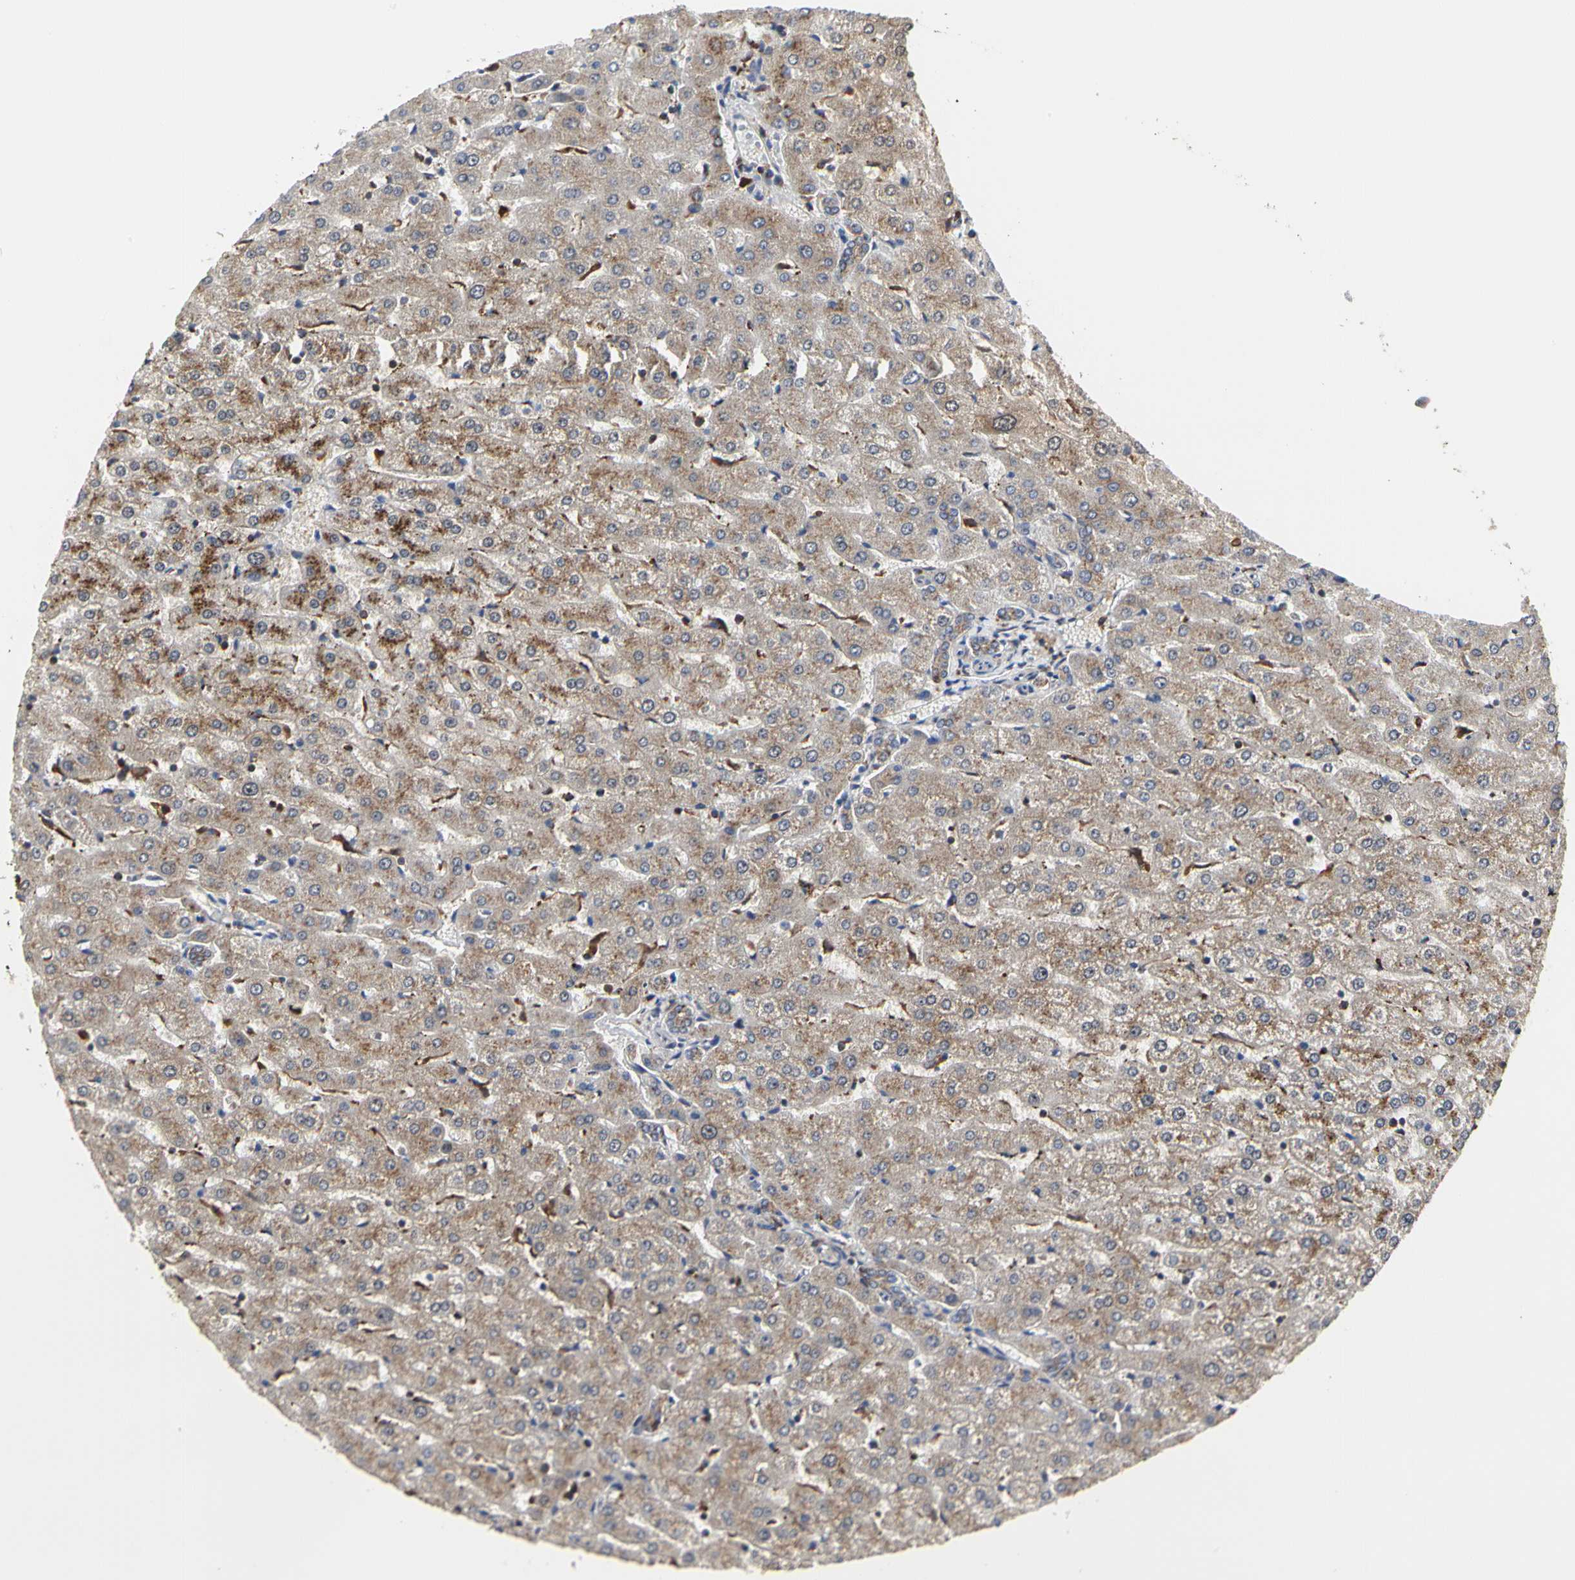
{"staining": {"intensity": "weak", "quantity": ">75%", "location": "cytoplasmic/membranous"}, "tissue": "liver", "cell_type": "Cholangiocytes", "image_type": "normal", "snomed": [{"axis": "morphology", "description": "Normal tissue, NOS"}, {"axis": "morphology", "description": "Fibrosis, NOS"}, {"axis": "topography", "description": "Liver"}], "caption": "Cholangiocytes demonstrate weak cytoplasmic/membranous staining in approximately >75% of cells in normal liver.", "gene": "NAPG", "patient": {"sex": "female", "age": 29}}